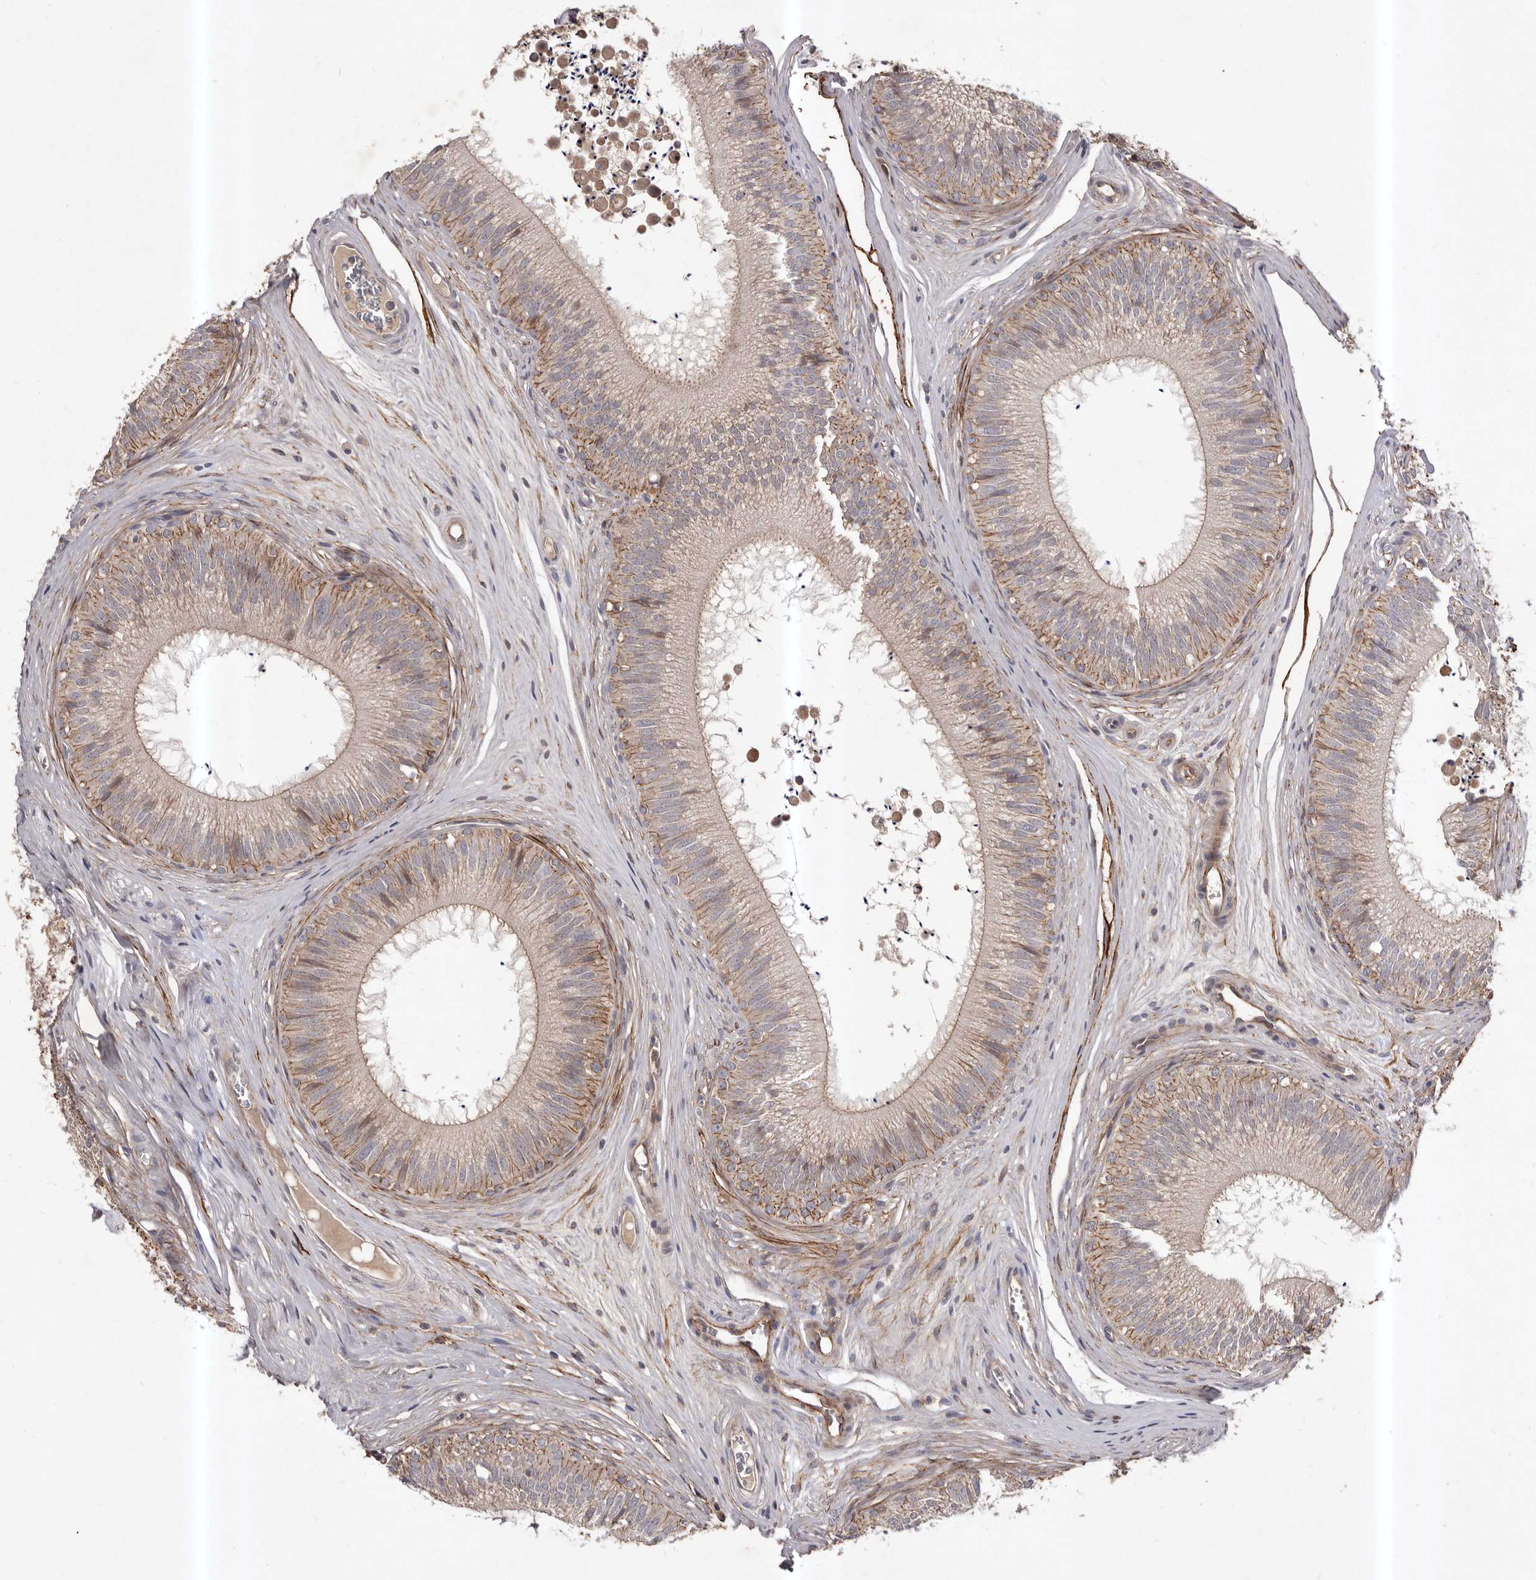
{"staining": {"intensity": "weak", "quantity": "25%-75%", "location": "cytoplasmic/membranous"}, "tissue": "epididymis", "cell_type": "Glandular cells", "image_type": "normal", "snomed": [{"axis": "morphology", "description": "Normal tissue, NOS"}, {"axis": "topography", "description": "Epididymis"}], "caption": "Epididymis stained with a brown dye shows weak cytoplasmic/membranous positive staining in approximately 25%-75% of glandular cells.", "gene": "HBS1L", "patient": {"sex": "male", "age": 29}}